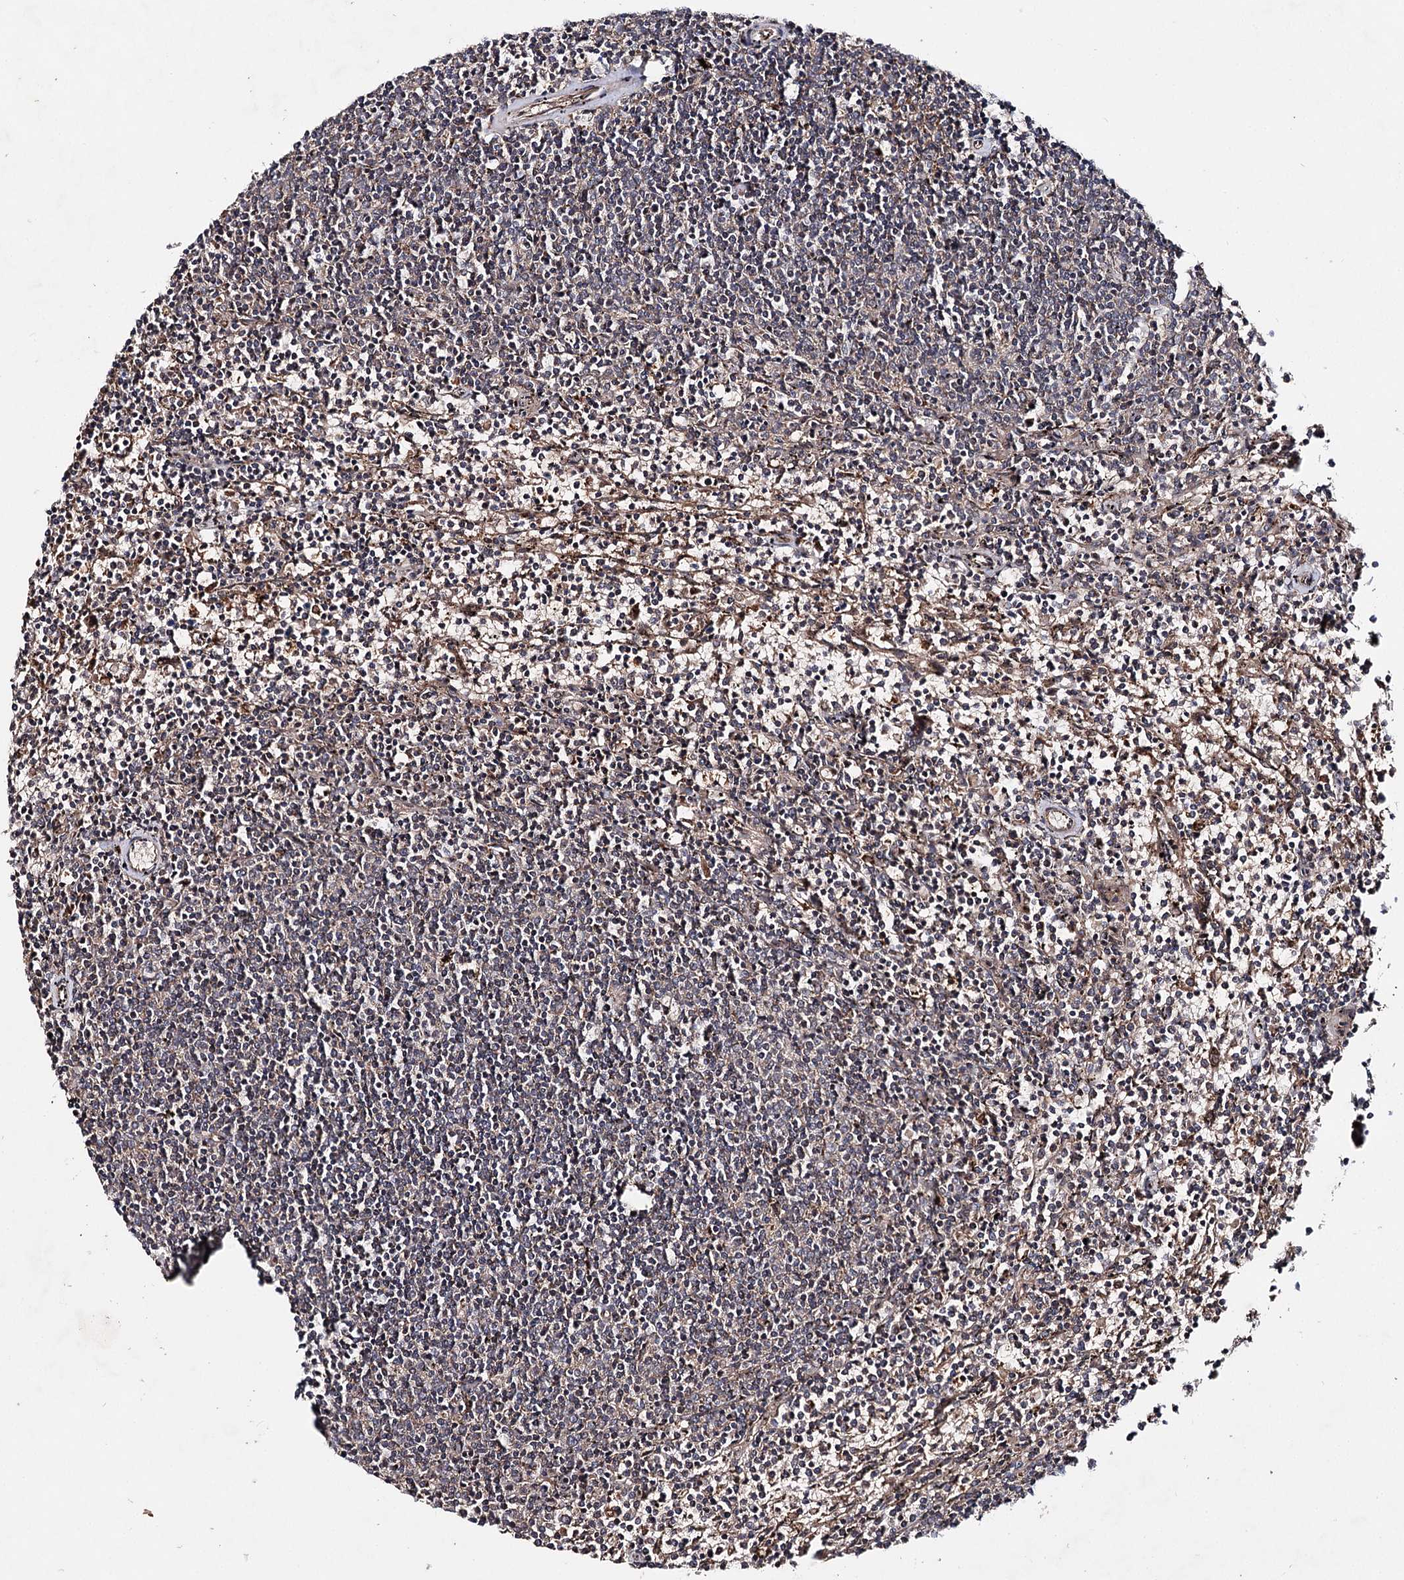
{"staining": {"intensity": "negative", "quantity": "none", "location": "none"}, "tissue": "lymphoma", "cell_type": "Tumor cells", "image_type": "cancer", "snomed": [{"axis": "morphology", "description": "Malignant lymphoma, non-Hodgkin's type, Low grade"}, {"axis": "topography", "description": "Spleen"}], "caption": "Immunohistochemistry photomicrograph of neoplastic tissue: human lymphoma stained with DAB (3,3'-diaminobenzidine) reveals no significant protein positivity in tumor cells.", "gene": "MSANTD2", "patient": {"sex": "female", "age": 50}}